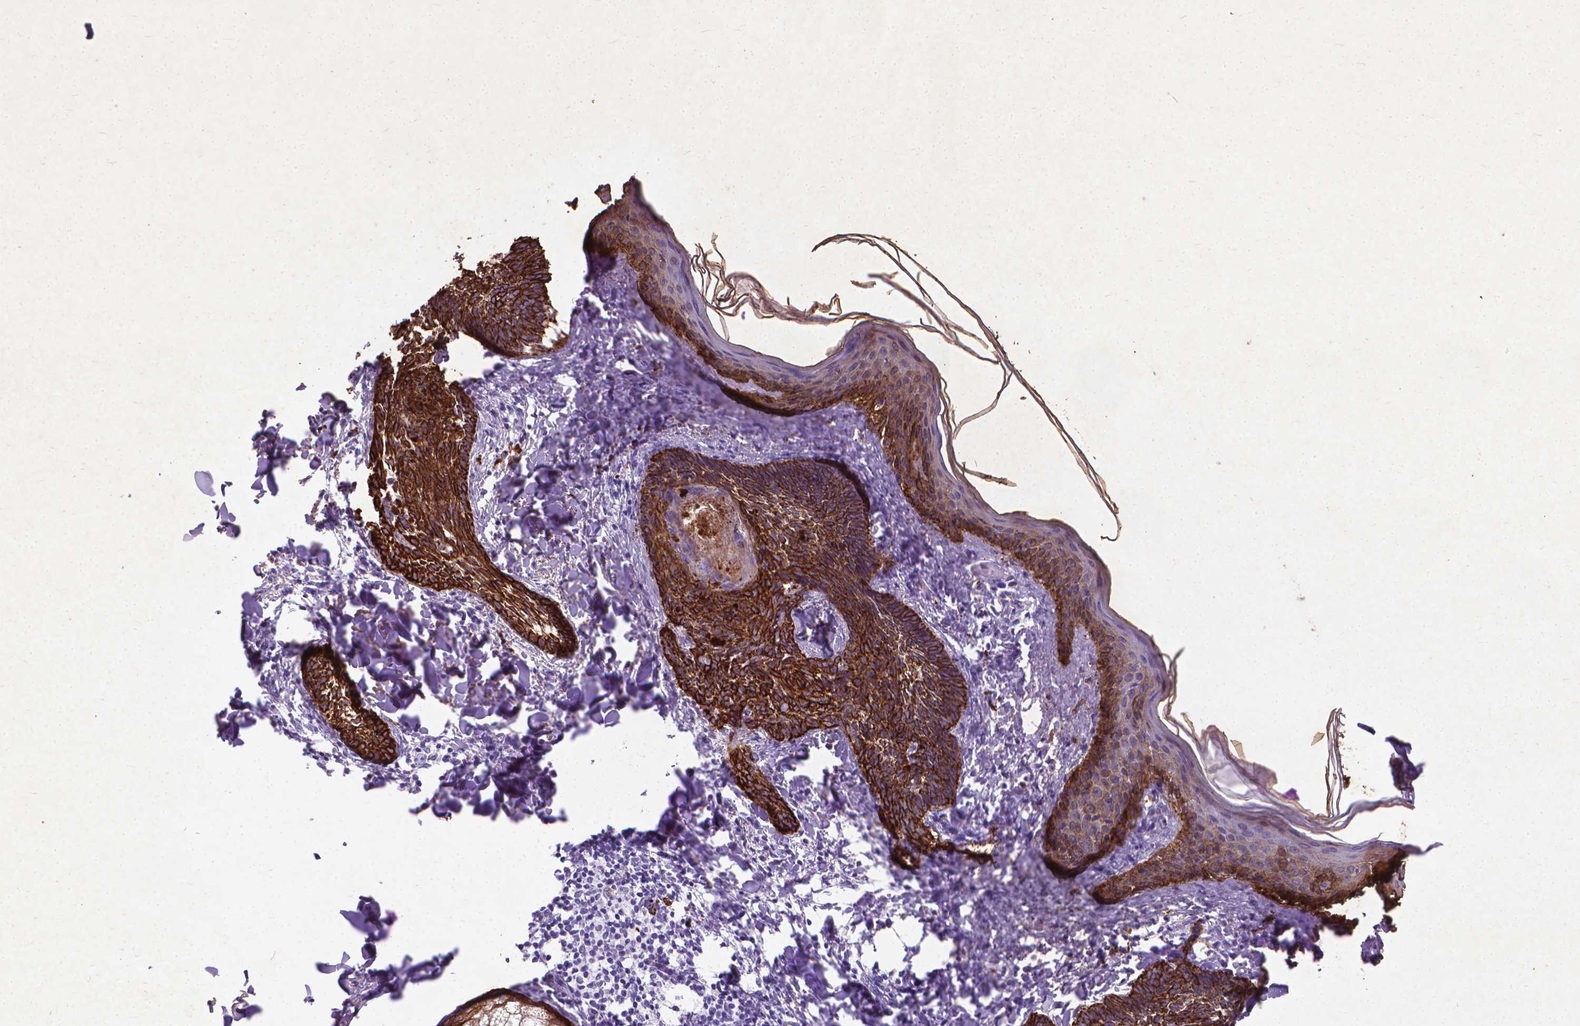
{"staining": {"intensity": "strong", "quantity": ">75%", "location": "cytoplasmic/membranous"}, "tissue": "skin cancer", "cell_type": "Tumor cells", "image_type": "cancer", "snomed": [{"axis": "morphology", "description": "Normal tissue, NOS"}, {"axis": "morphology", "description": "Basal cell carcinoma"}, {"axis": "topography", "description": "Skin"}], "caption": "Immunohistochemistry image of human skin basal cell carcinoma stained for a protein (brown), which shows high levels of strong cytoplasmic/membranous staining in about >75% of tumor cells.", "gene": "KRT5", "patient": {"sex": "male", "age": 46}}